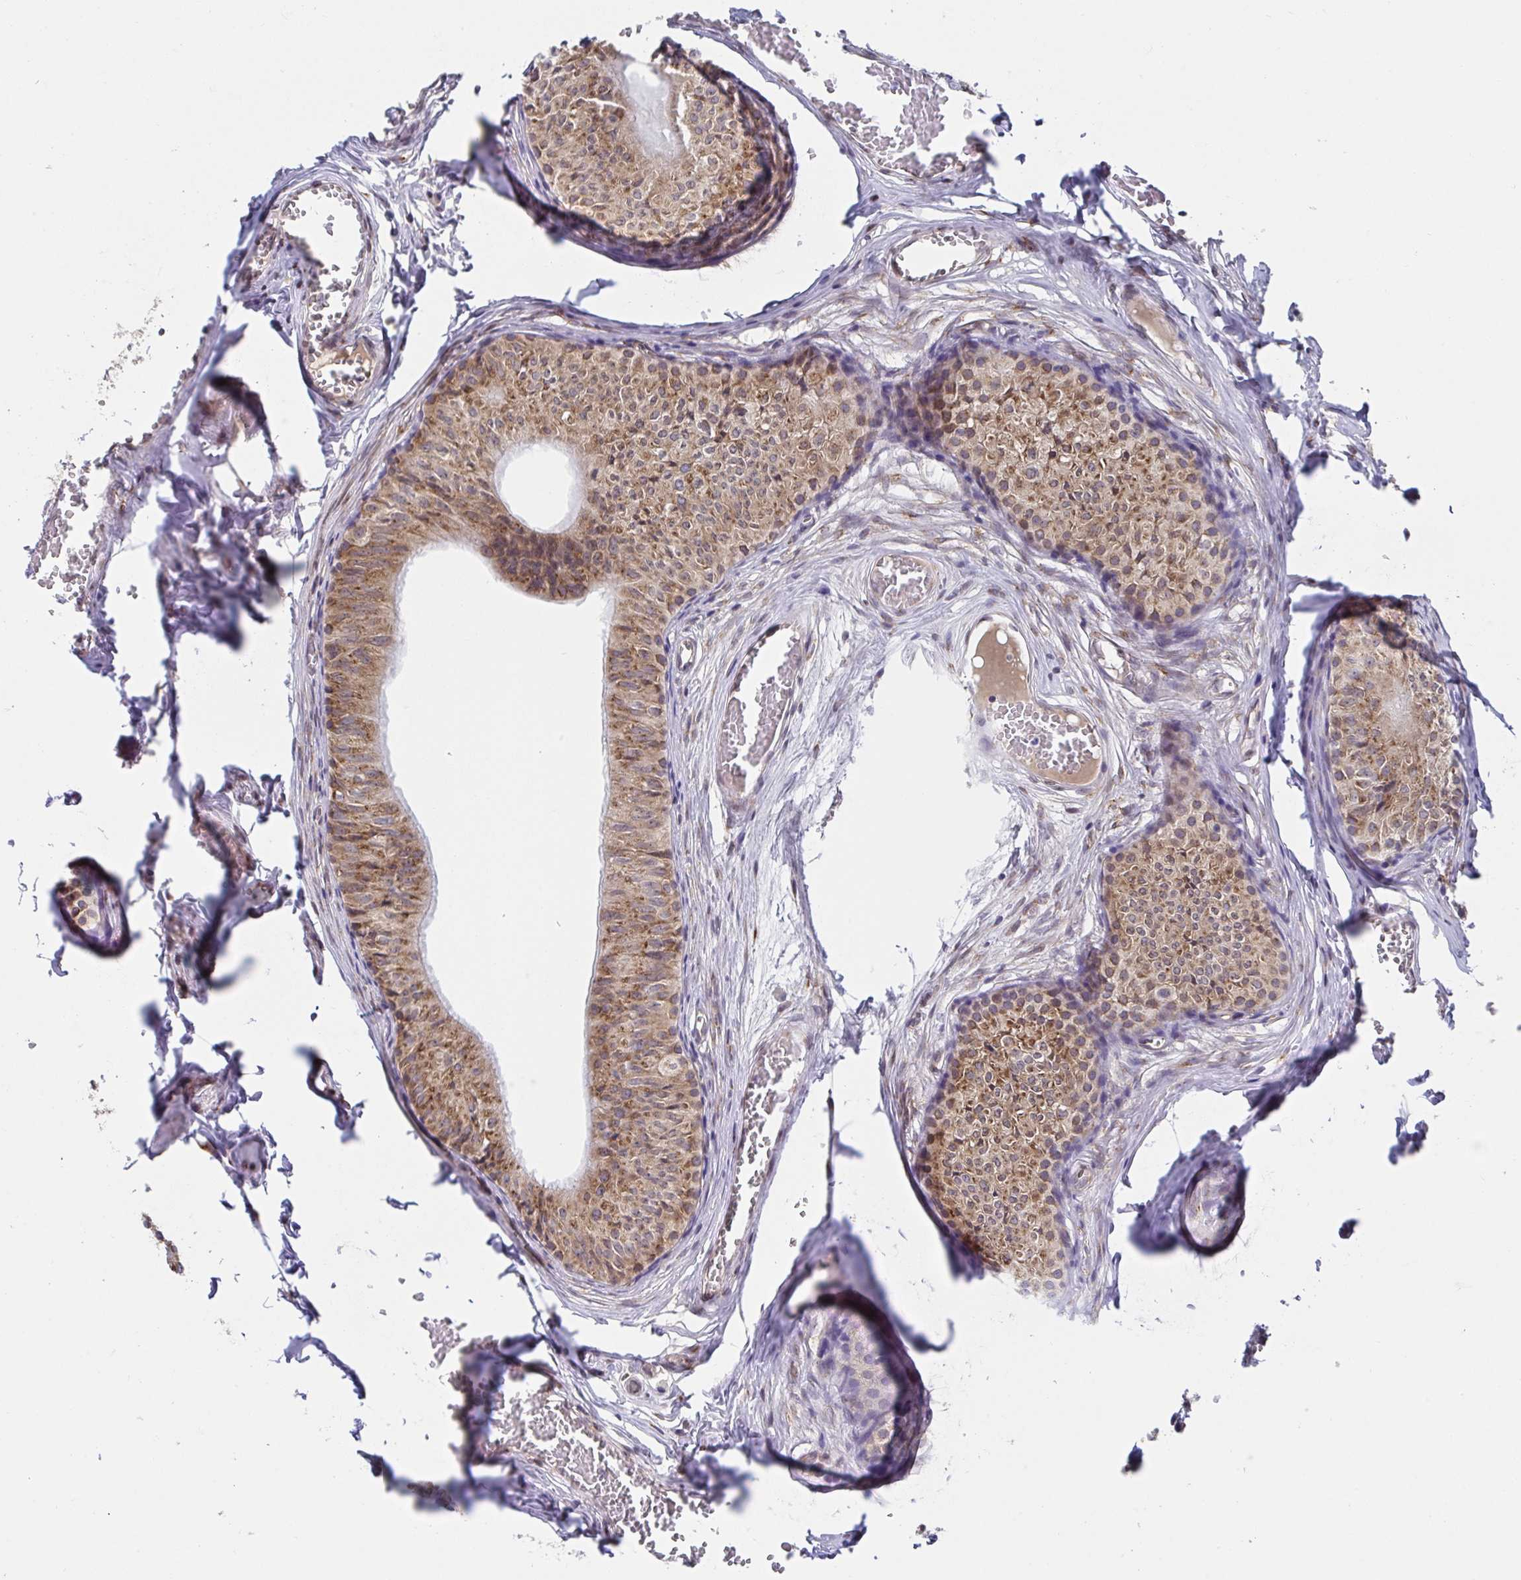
{"staining": {"intensity": "moderate", "quantity": ">75%", "location": "cytoplasmic/membranous"}, "tissue": "epididymis", "cell_type": "Glandular cells", "image_type": "normal", "snomed": [{"axis": "morphology", "description": "Normal tissue, NOS"}, {"axis": "topography", "description": "Epididymis"}], "caption": "Immunohistochemical staining of unremarkable epididymis exhibits >75% levels of moderate cytoplasmic/membranous protein staining in approximately >75% of glandular cells.", "gene": "ATP5MJ", "patient": {"sex": "male", "age": 25}}